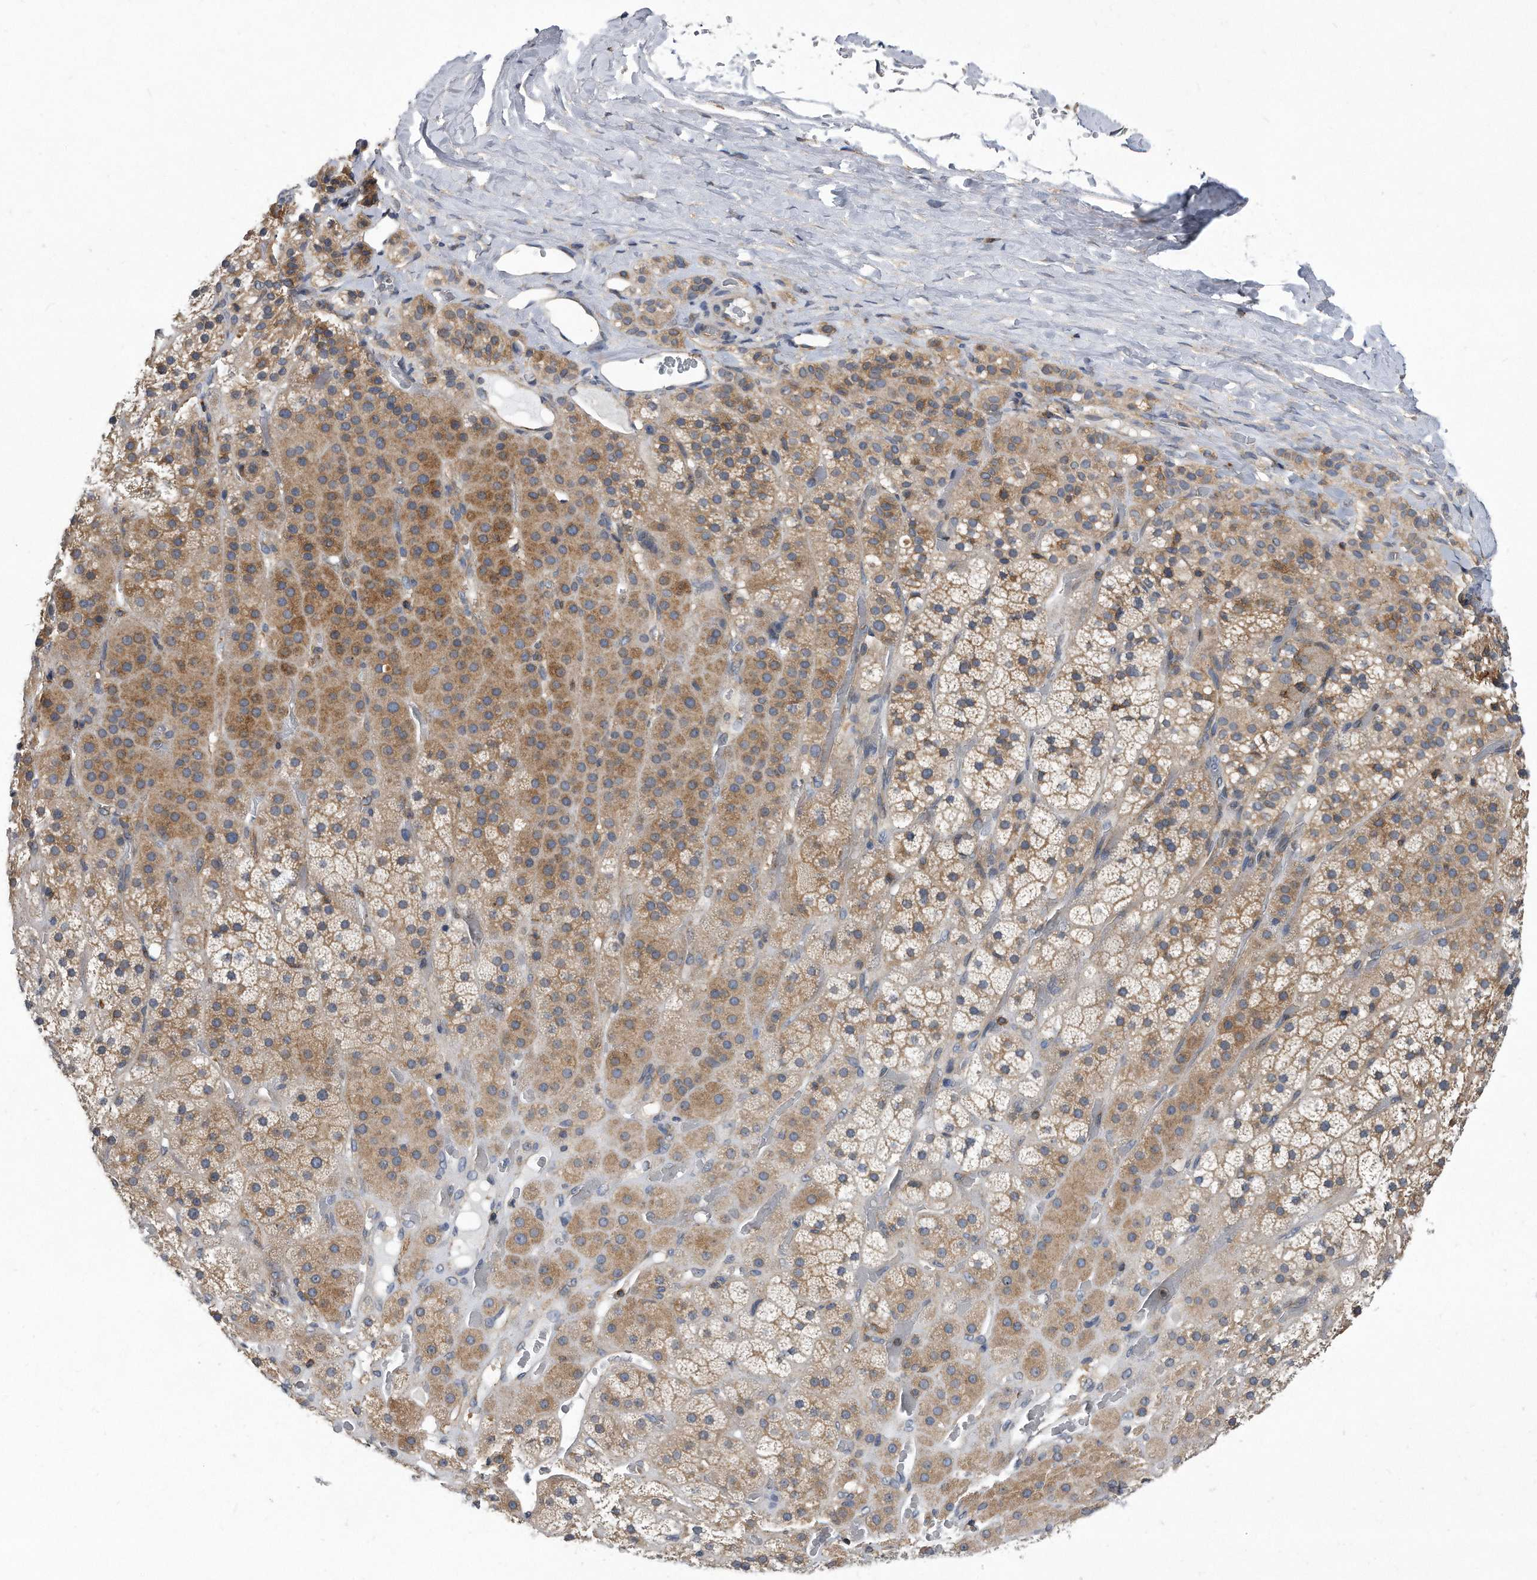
{"staining": {"intensity": "moderate", "quantity": ">75%", "location": "cytoplasmic/membranous"}, "tissue": "adrenal gland", "cell_type": "Glandular cells", "image_type": "normal", "snomed": [{"axis": "morphology", "description": "Normal tissue, NOS"}, {"axis": "topography", "description": "Adrenal gland"}], "caption": "Unremarkable adrenal gland was stained to show a protein in brown. There is medium levels of moderate cytoplasmic/membranous expression in approximately >75% of glandular cells. The staining was performed using DAB to visualize the protein expression in brown, while the nuclei were stained in blue with hematoxylin (Magnification: 20x).", "gene": "ATG5", "patient": {"sex": "male", "age": 57}}